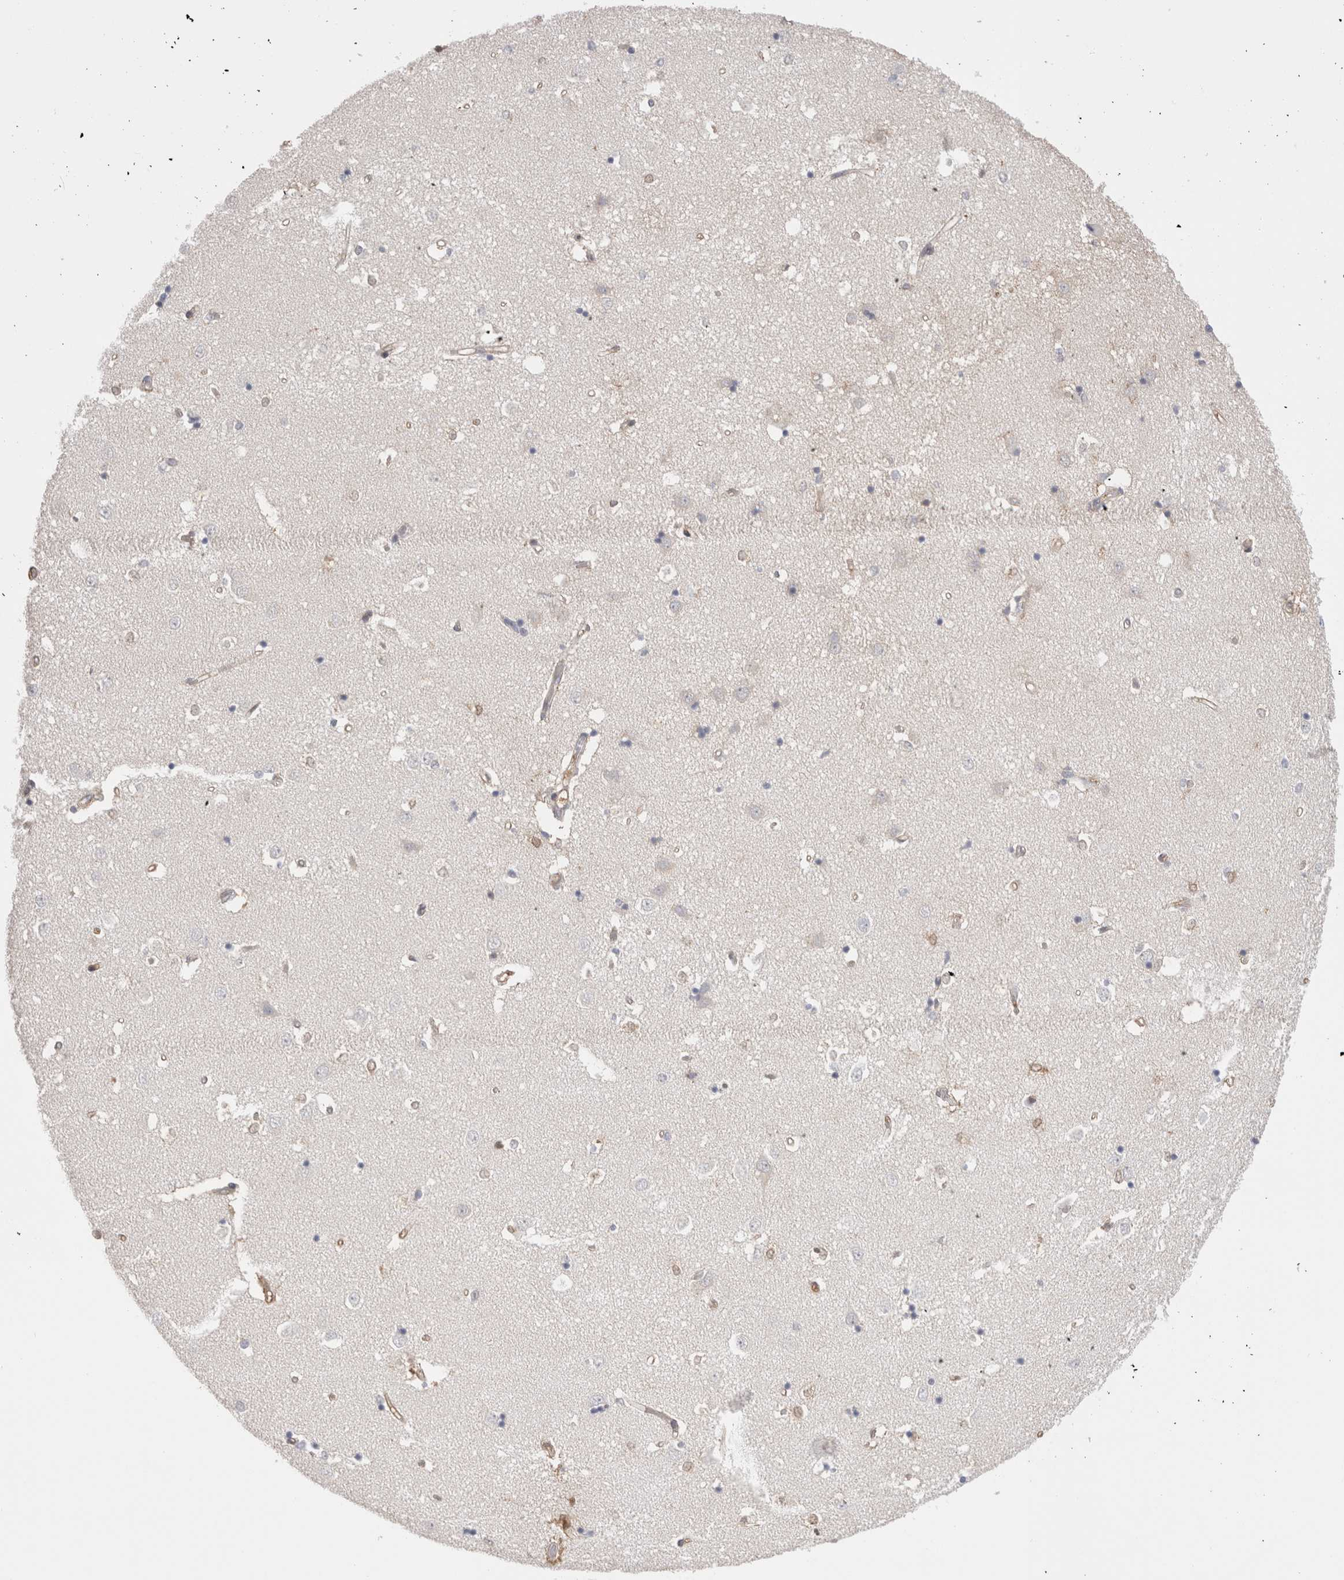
{"staining": {"intensity": "negative", "quantity": "none", "location": "none"}, "tissue": "caudate", "cell_type": "Glial cells", "image_type": "normal", "snomed": [{"axis": "morphology", "description": "Normal tissue, NOS"}, {"axis": "topography", "description": "Lateral ventricle wall"}], "caption": "Immunohistochemical staining of normal caudate reveals no significant expression in glial cells. (Brightfield microscopy of DAB (3,3'-diaminobenzidine) IHC at high magnification).", "gene": "CAPN2", "patient": {"sex": "male", "age": 45}}